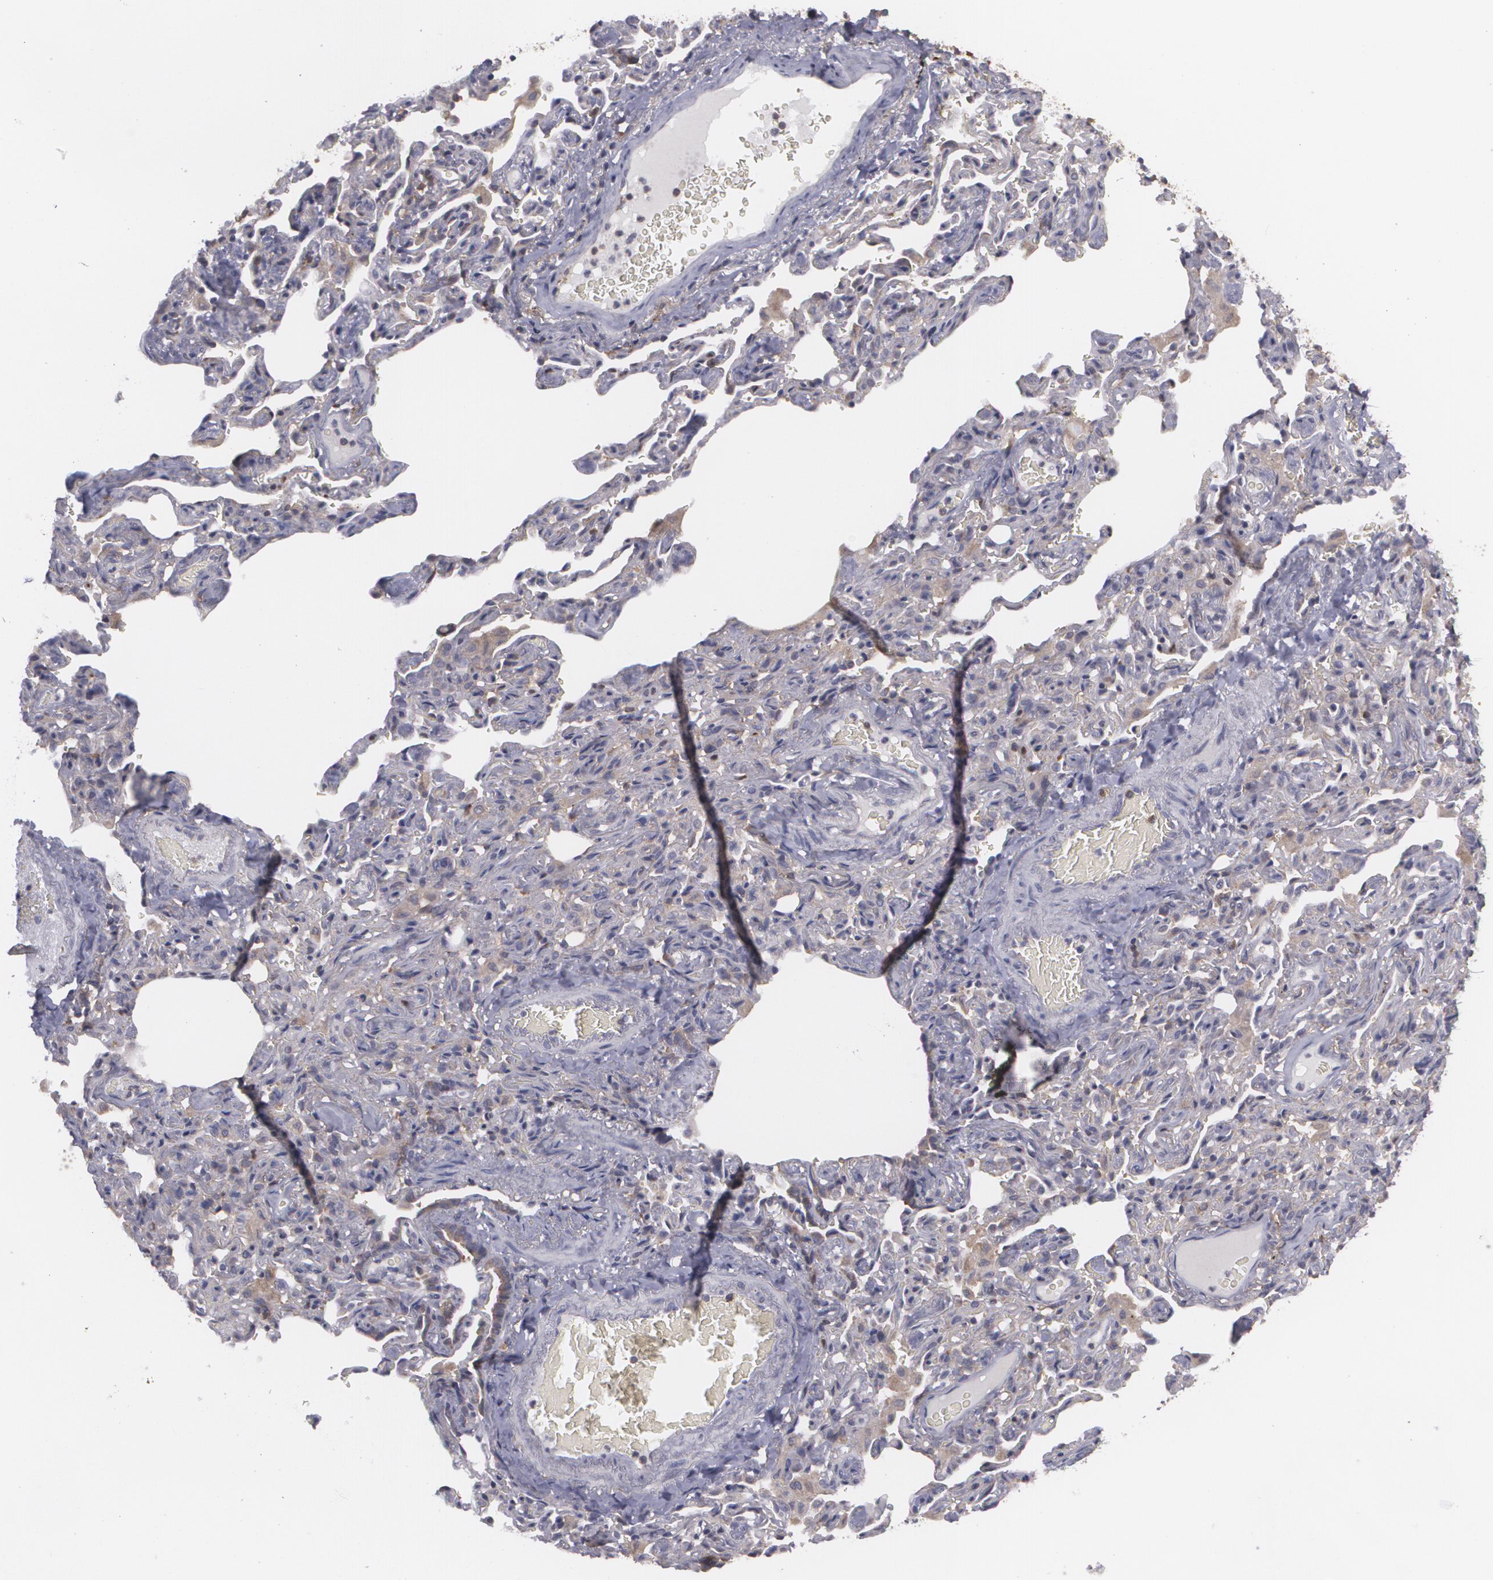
{"staining": {"intensity": "weak", "quantity": ">75%", "location": "cytoplasmic/membranous"}, "tissue": "bronchus", "cell_type": "Respiratory epithelial cells", "image_type": "normal", "snomed": [{"axis": "morphology", "description": "Normal tissue, NOS"}, {"axis": "topography", "description": "Cartilage tissue"}, {"axis": "topography", "description": "Bronchus"}, {"axis": "topography", "description": "Lung"}], "caption": "An image of human bronchus stained for a protein exhibits weak cytoplasmic/membranous brown staining in respiratory epithelial cells.", "gene": "BIN1", "patient": {"sex": "male", "age": 64}}